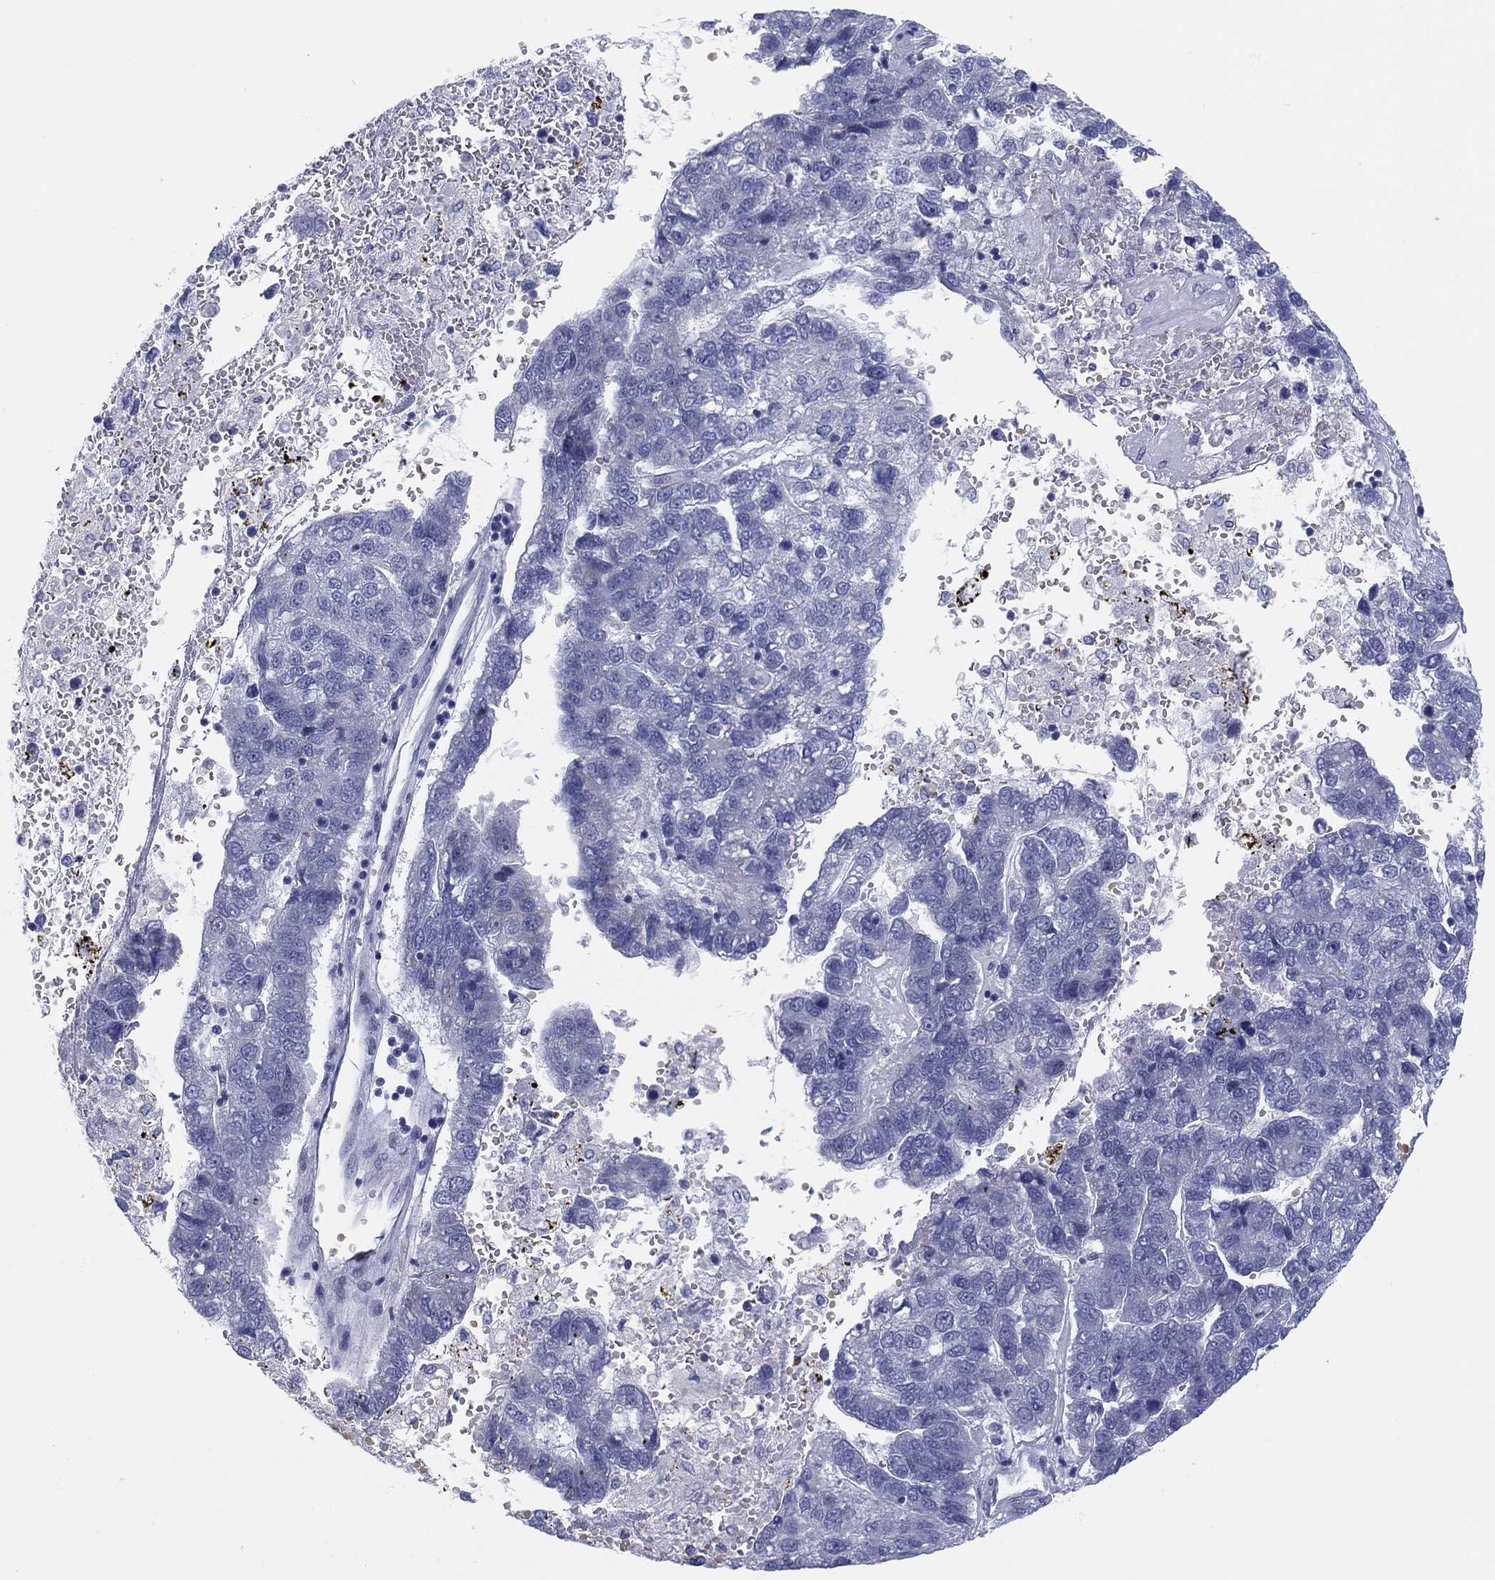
{"staining": {"intensity": "negative", "quantity": "none", "location": "none"}, "tissue": "pancreatic cancer", "cell_type": "Tumor cells", "image_type": "cancer", "snomed": [{"axis": "morphology", "description": "Adenocarcinoma, NOS"}, {"axis": "topography", "description": "Pancreas"}], "caption": "Immunohistochemical staining of human pancreatic adenocarcinoma reveals no significant positivity in tumor cells.", "gene": "HEATR4", "patient": {"sex": "female", "age": 61}}